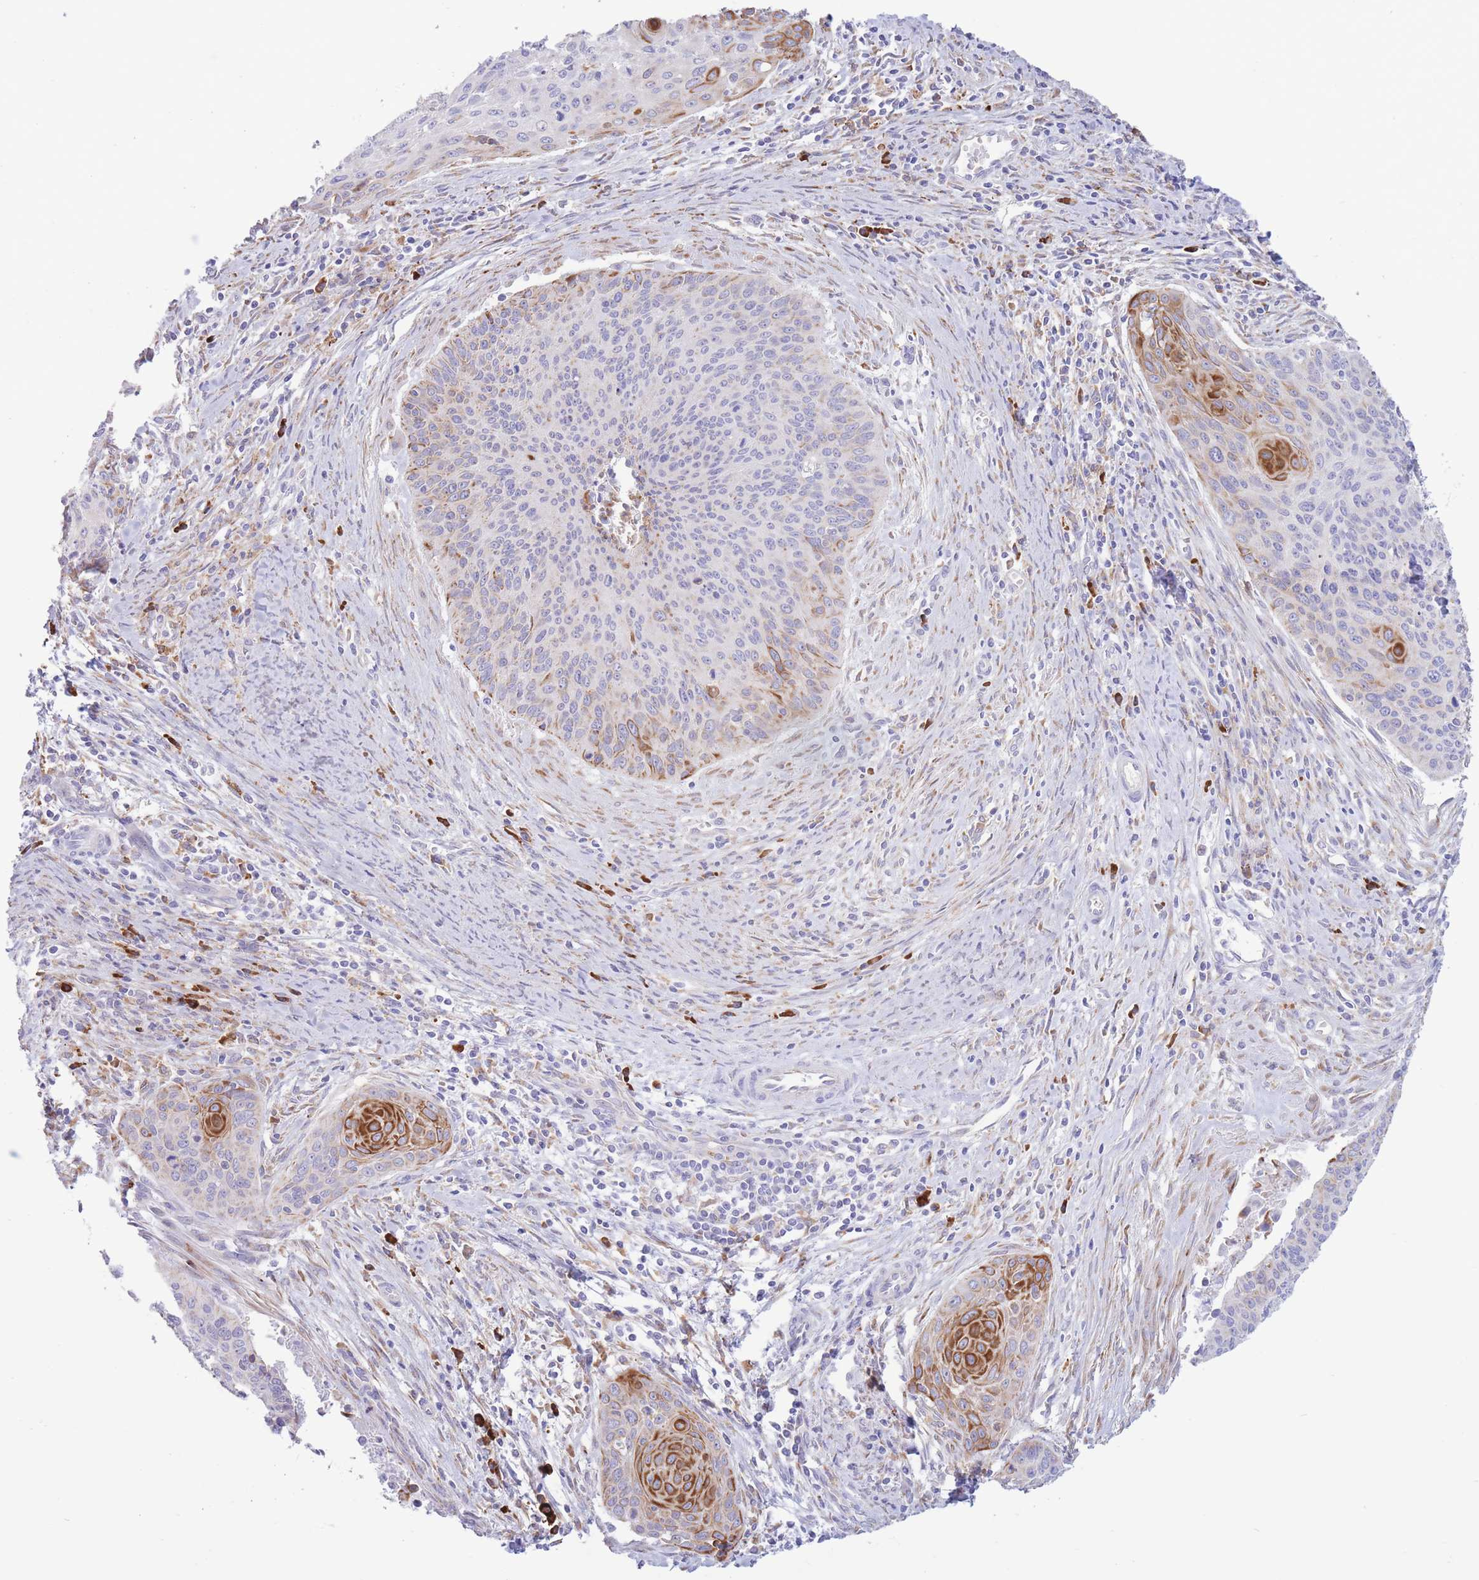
{"staining": {"intensity": "moderate", "quantity": "<25%", "location": "cytoplasmic/membranous"}, "tissue": "cervical cancer", "cell_type": "Tumor cells", "image_type": "cancer", "snomed": [{"axis": "morphology", "description": "Squamous cell carcinoma, NOS"}, {"axis": "topography", "description": "Cervix"}], "caption": "A brown stain labels moderate cytoplasmic/membranous positivity of a protein in human cervical cancer tumor cells. (IHC, brightfield microscopy, high magnification).", "gene": "MYDGF", "patient": {"sex": "female", "age": 55}}